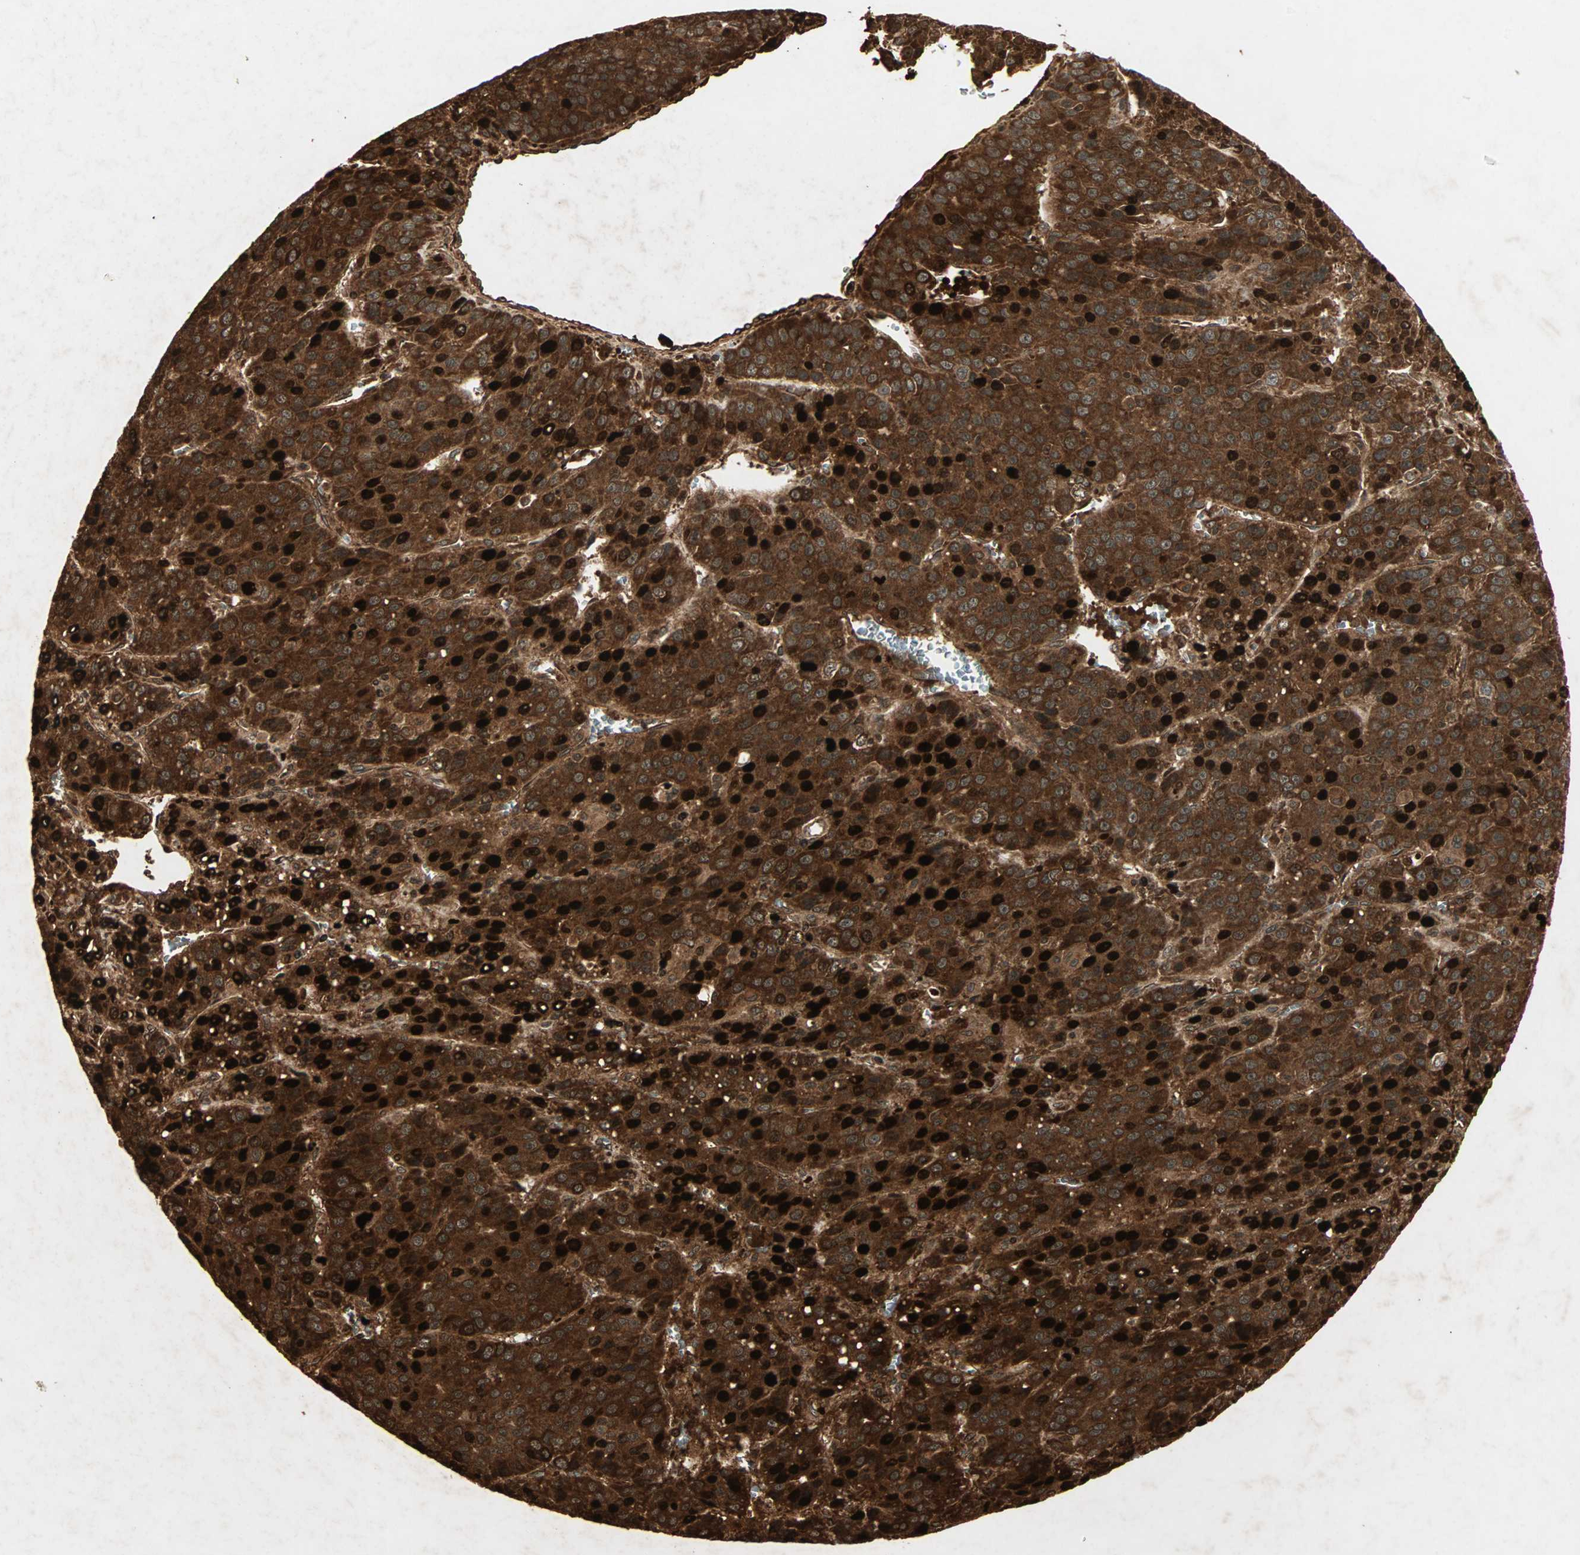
{"staining": {"intensity": "strong", "quantity": ">75%", "location": "cytoplasmic/membranous,nuclear"}, "tissue": "liver cancer", "cell_type": "Tumor cells", "image_type": "cancer", "snomed": [{"axis": "morphology", "description": "Carcinoma, Hepatocellular, NOS"}, {"axis": "topography", "description": "Liver"}], "caption": "Human liver cancer stained for a protein (brown) exhibits strong cytoplasmic/membranous and nuclear positive positivity in approximately >75% of tumor cells.", "gene": "RFFL", "patient": {"sex": "female", "age": 53}}